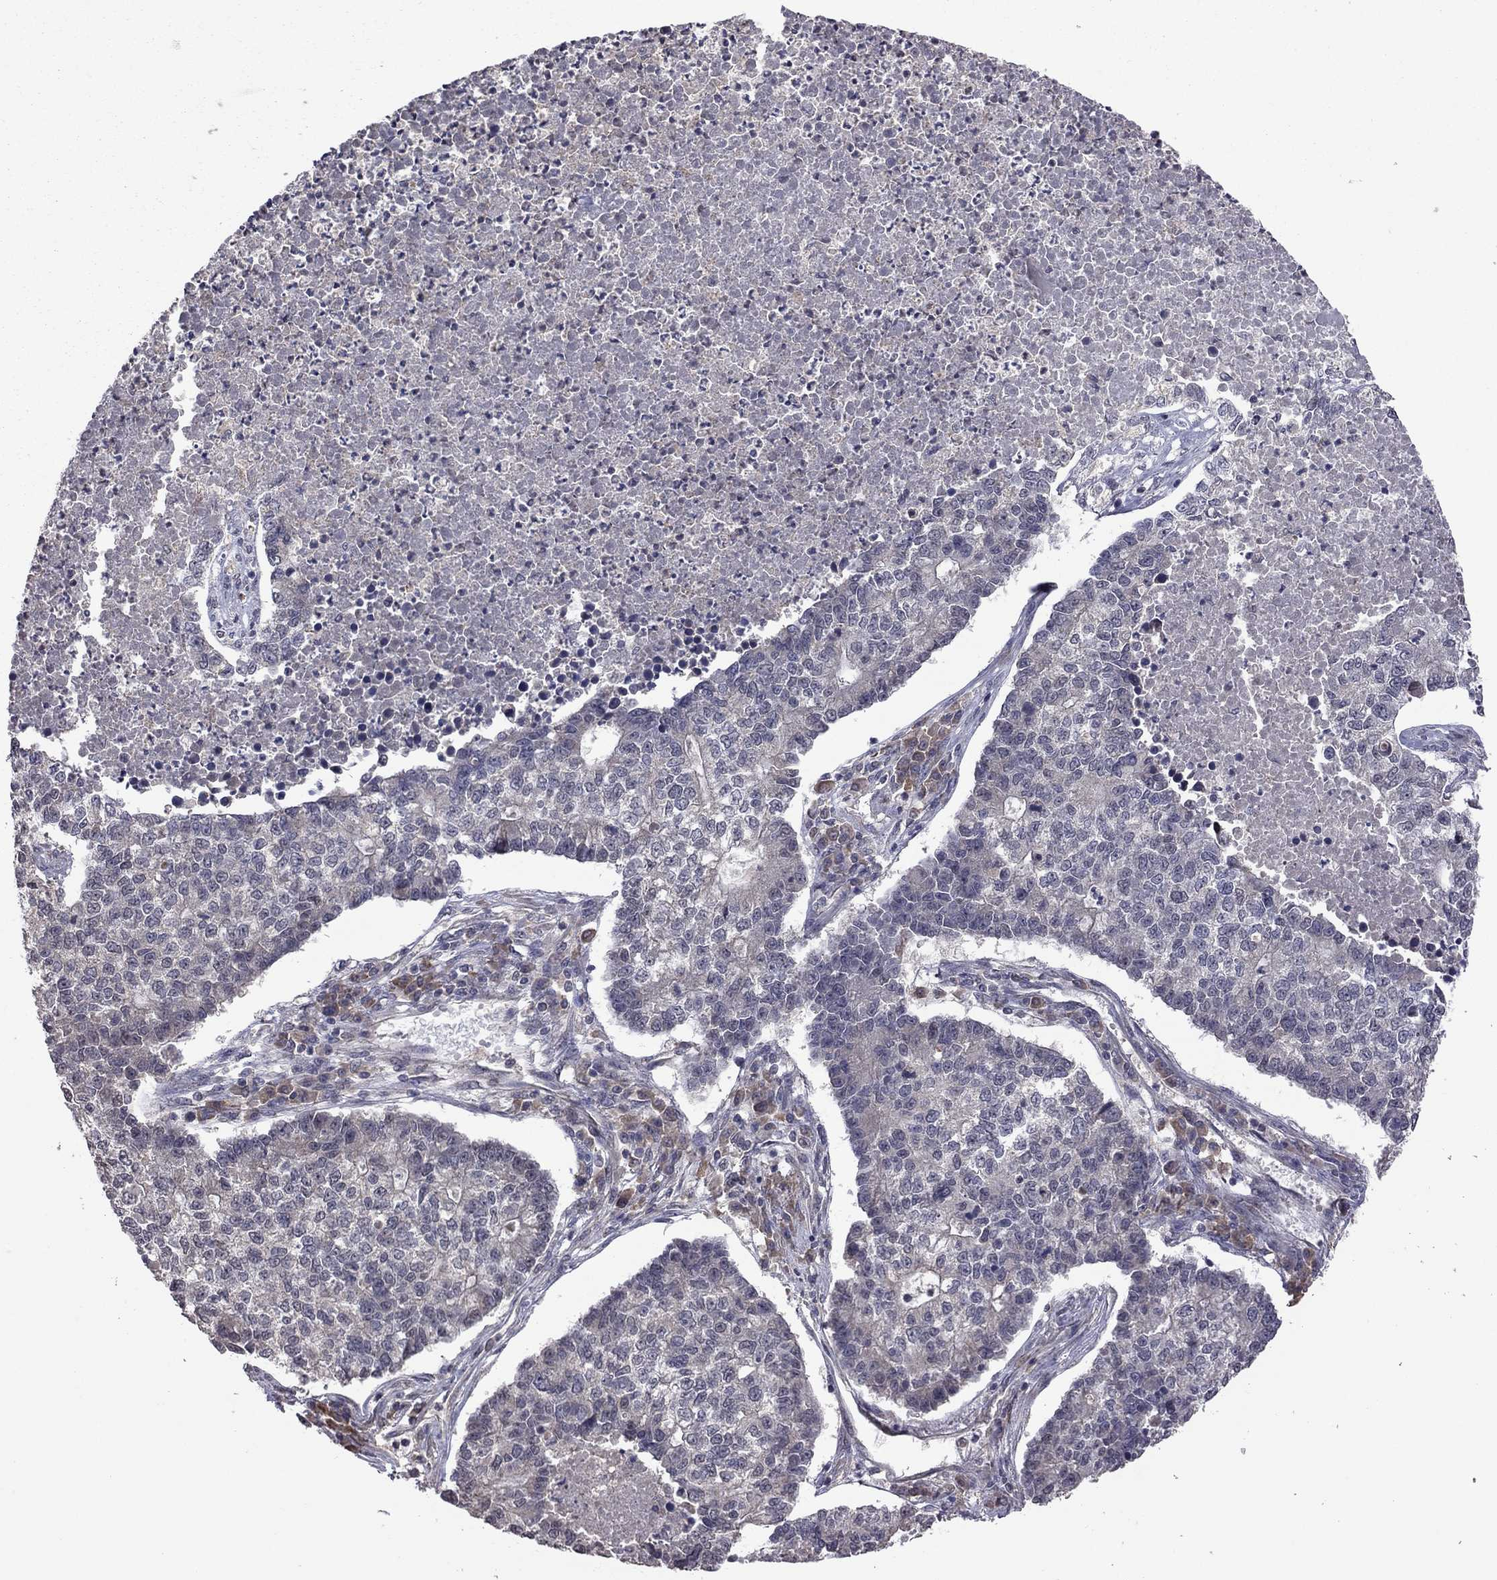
{"staining": {"intensity": "negative", "quantity": "none", "location": "none"}, "tissue": "lung cancer", "cell_type": "Tumor cells", "image_type": "cancer", "snomed": [{"axis": "morphology", "description": "Adenocarcinoma, NOS"}, {"axis": "topography", "description": "Lung"}], "caption": "The histopathology image reveals no significant expression in tumor cells of lung cancer (adenocarcinoma).", "gene": "TSNARE1", "patient": {"sex": "male", "age": 57}}